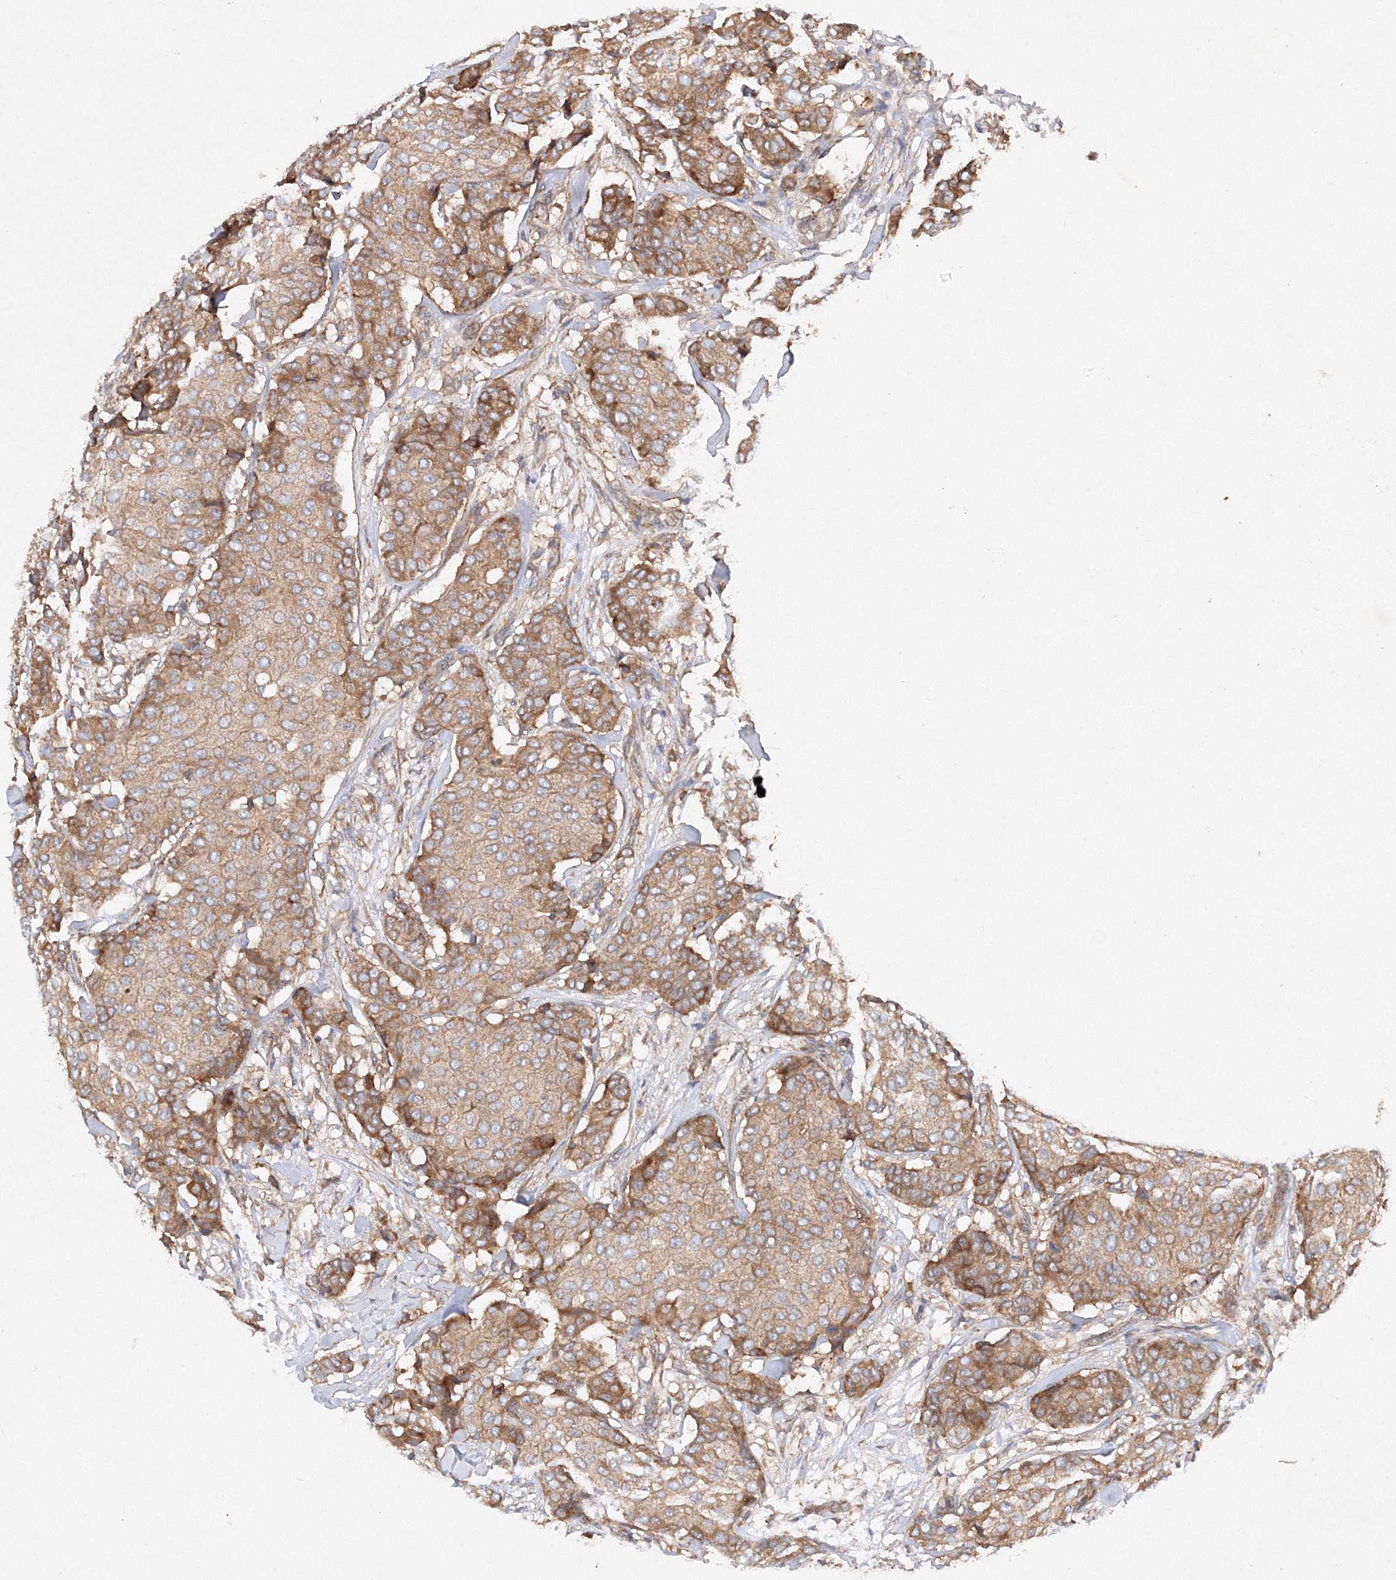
{"staining": {"intensity": "moderate", "quantity": ">75%", "location": "cytoplasmic/membranous"}, "tissue": "breast cancer", "cell_type": "Tumor cells", "image_type": "cancer", "snomed": [{"axis": "morphology", "description": "Duct carcinoma"}, {"axis": "topography", "description": "Breast"}], "caption": "Breast cancer (infiltrating ductal carcinoma) tissue demonstrates moderate cytoplasmic/membranous expression in approximately >75% of tumor cells, visualized by immunohistochemistry. (Stains: DAB (3,3'-diaminobenzidine) in brown, nuclei in blue, Microscopy: brightfield microscopy at high magnification).", "gene": "SLC36A1", "patient": {"sex": "female", "age": 75}}